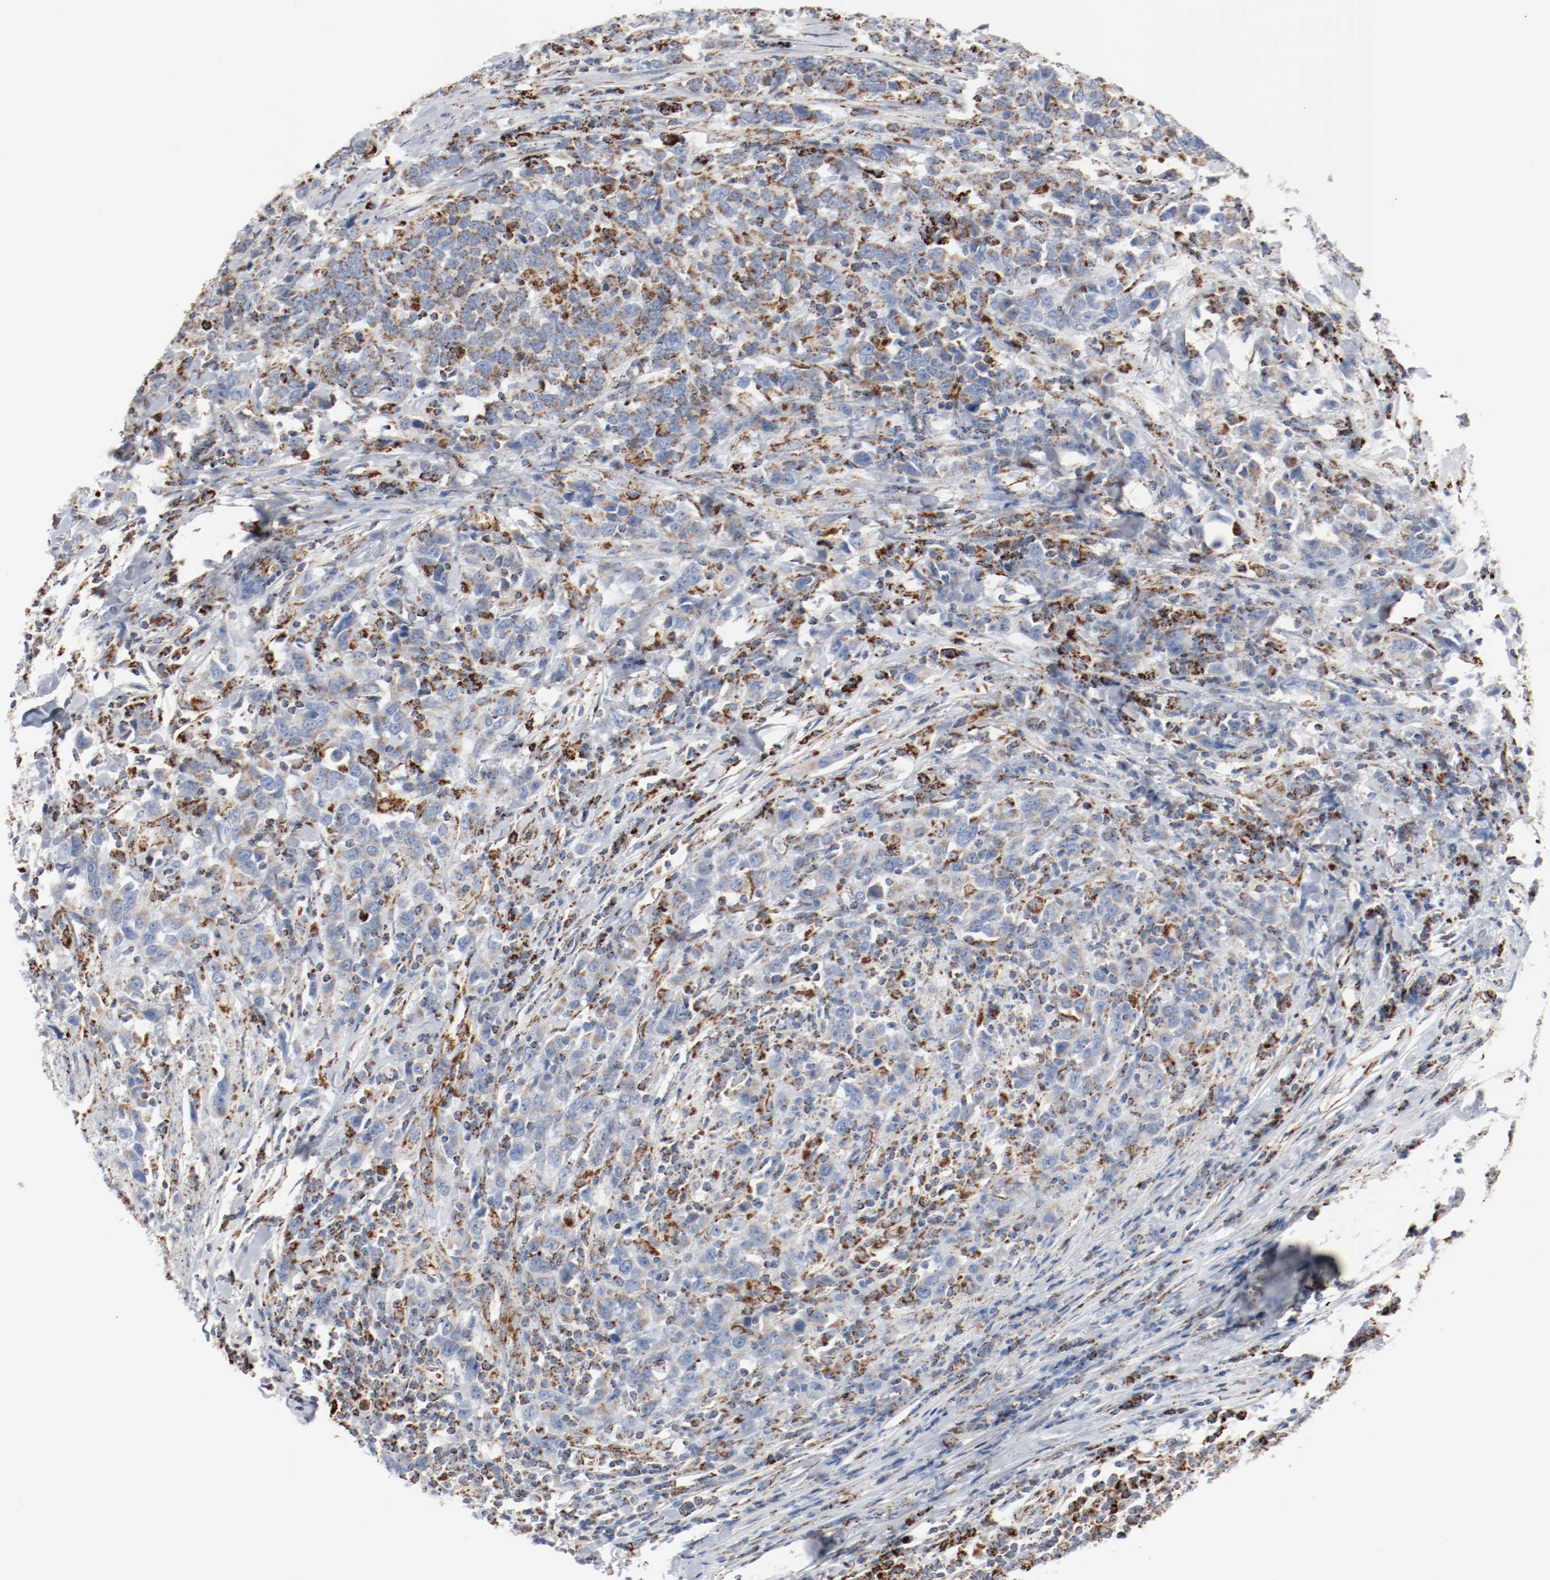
{"staining": {"intensity": "moderate", "quantity": "25%-75%", "location": "cytoplasmic/membranous"}, "tissue": "urothelial cancer", "cell_type": "Tumor cells", "image_type": "cancer", "snomed": [{"axis": "morphology", "description": "Urothelial carcinoma, High grade"}, {"axis": "topography", "description": "Urinary bladder"}], "caption": "The histopathology image demonstrates staining of high-grade urothelial carcinoma, revealing moderate cytoplasmic/membranous protein staining (brown color) within tumor cells.", "gene": "NDUFB8", "patient": {"sex": "male", "age": 61}}